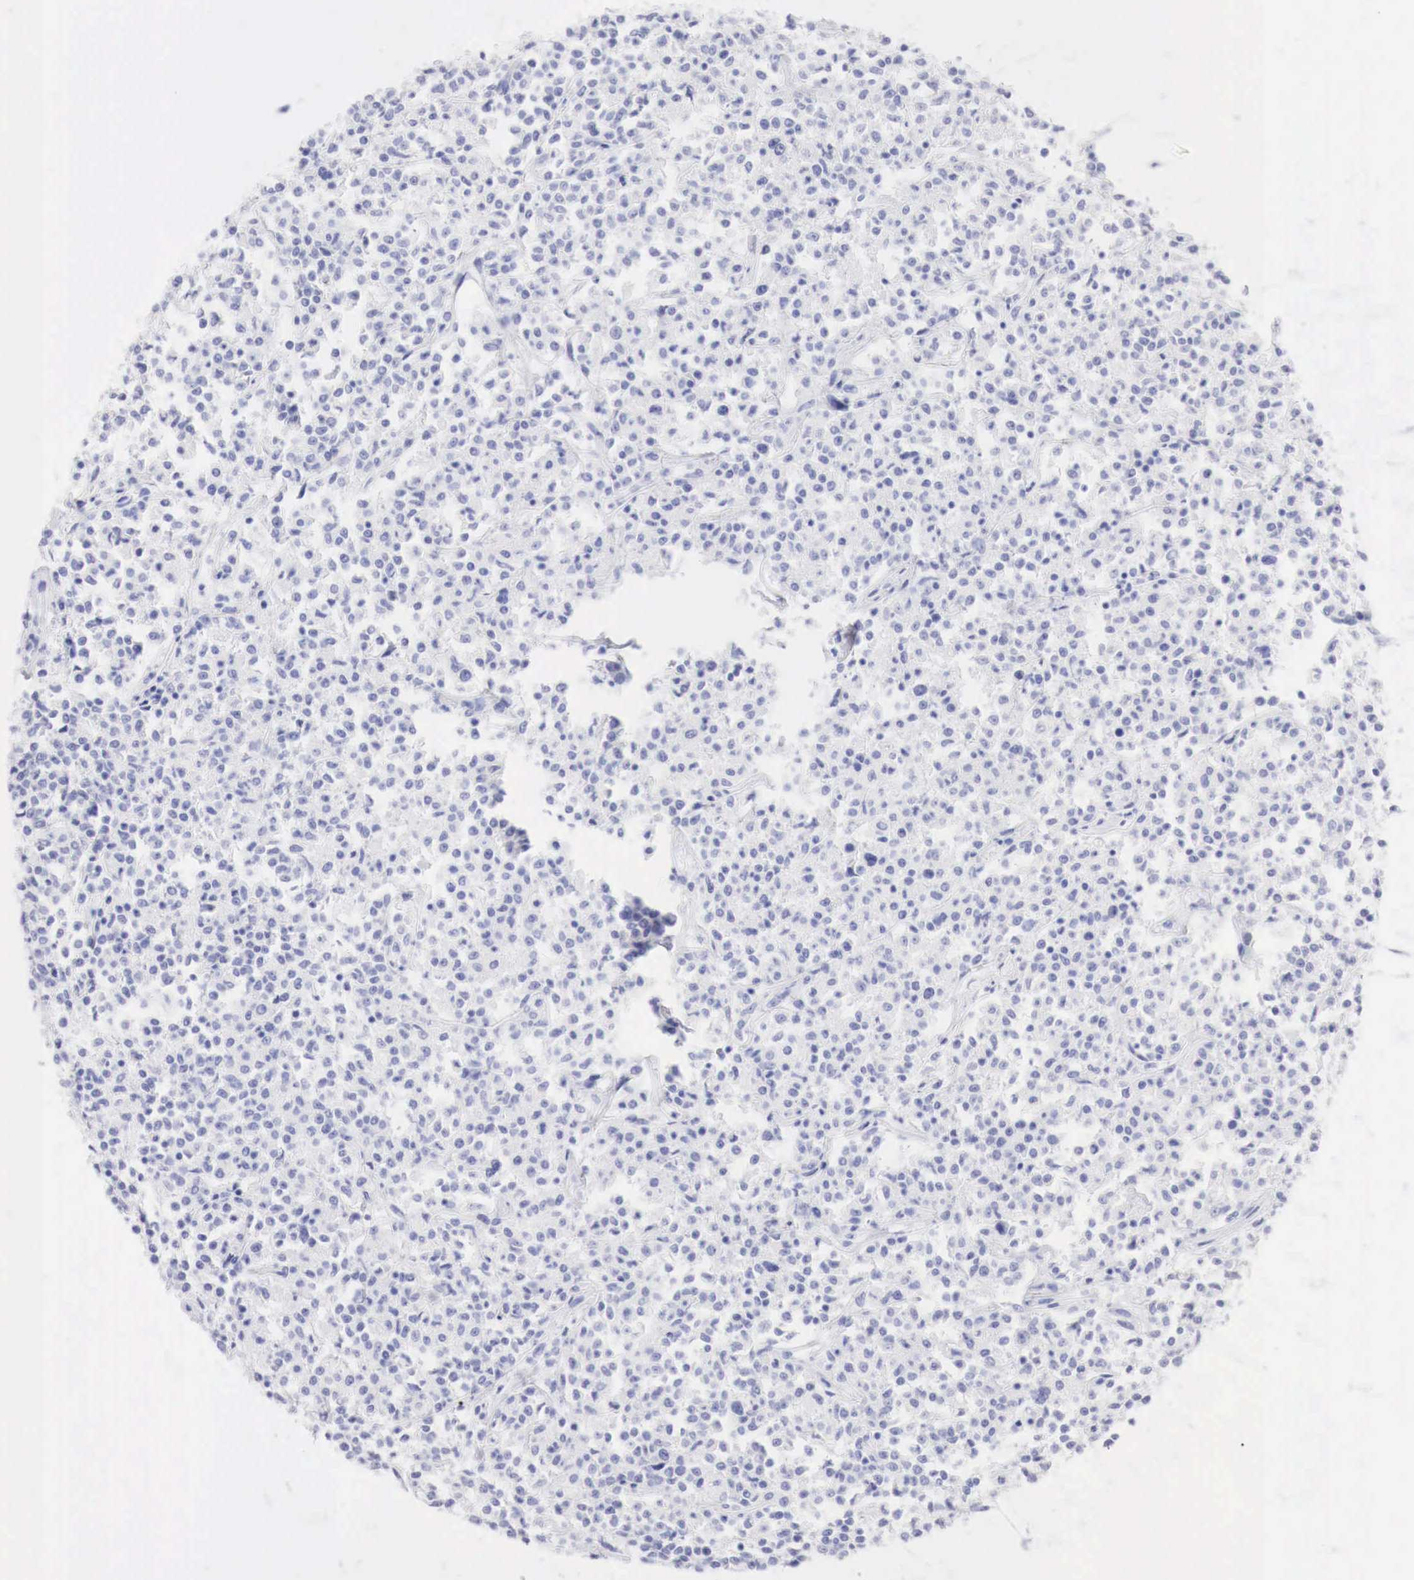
{"staining": {"intensity": "negative", "quantity": "none", "location": "none"}, "tissue": "lymphoma", "cell_type": "Tumor cells", "image_type": "cancer", "snomed": [{"axis": "morphology", "description": "Malignant lymphoma, non-Hodgkin's type, Low grade"}, {"axis": "topography", "description": "Small intestine"}], "caption": "IHC image of neoplastic tissue: human lymphoma stained with DAB (3,3'-diaminobenzidine) exhibits no significant protein positivity in tumor cells. (Brightfield microscopy of DAB IHC at high magnification).", "gene": "TYR", "patient": {"sex": "female", "age": 59}}